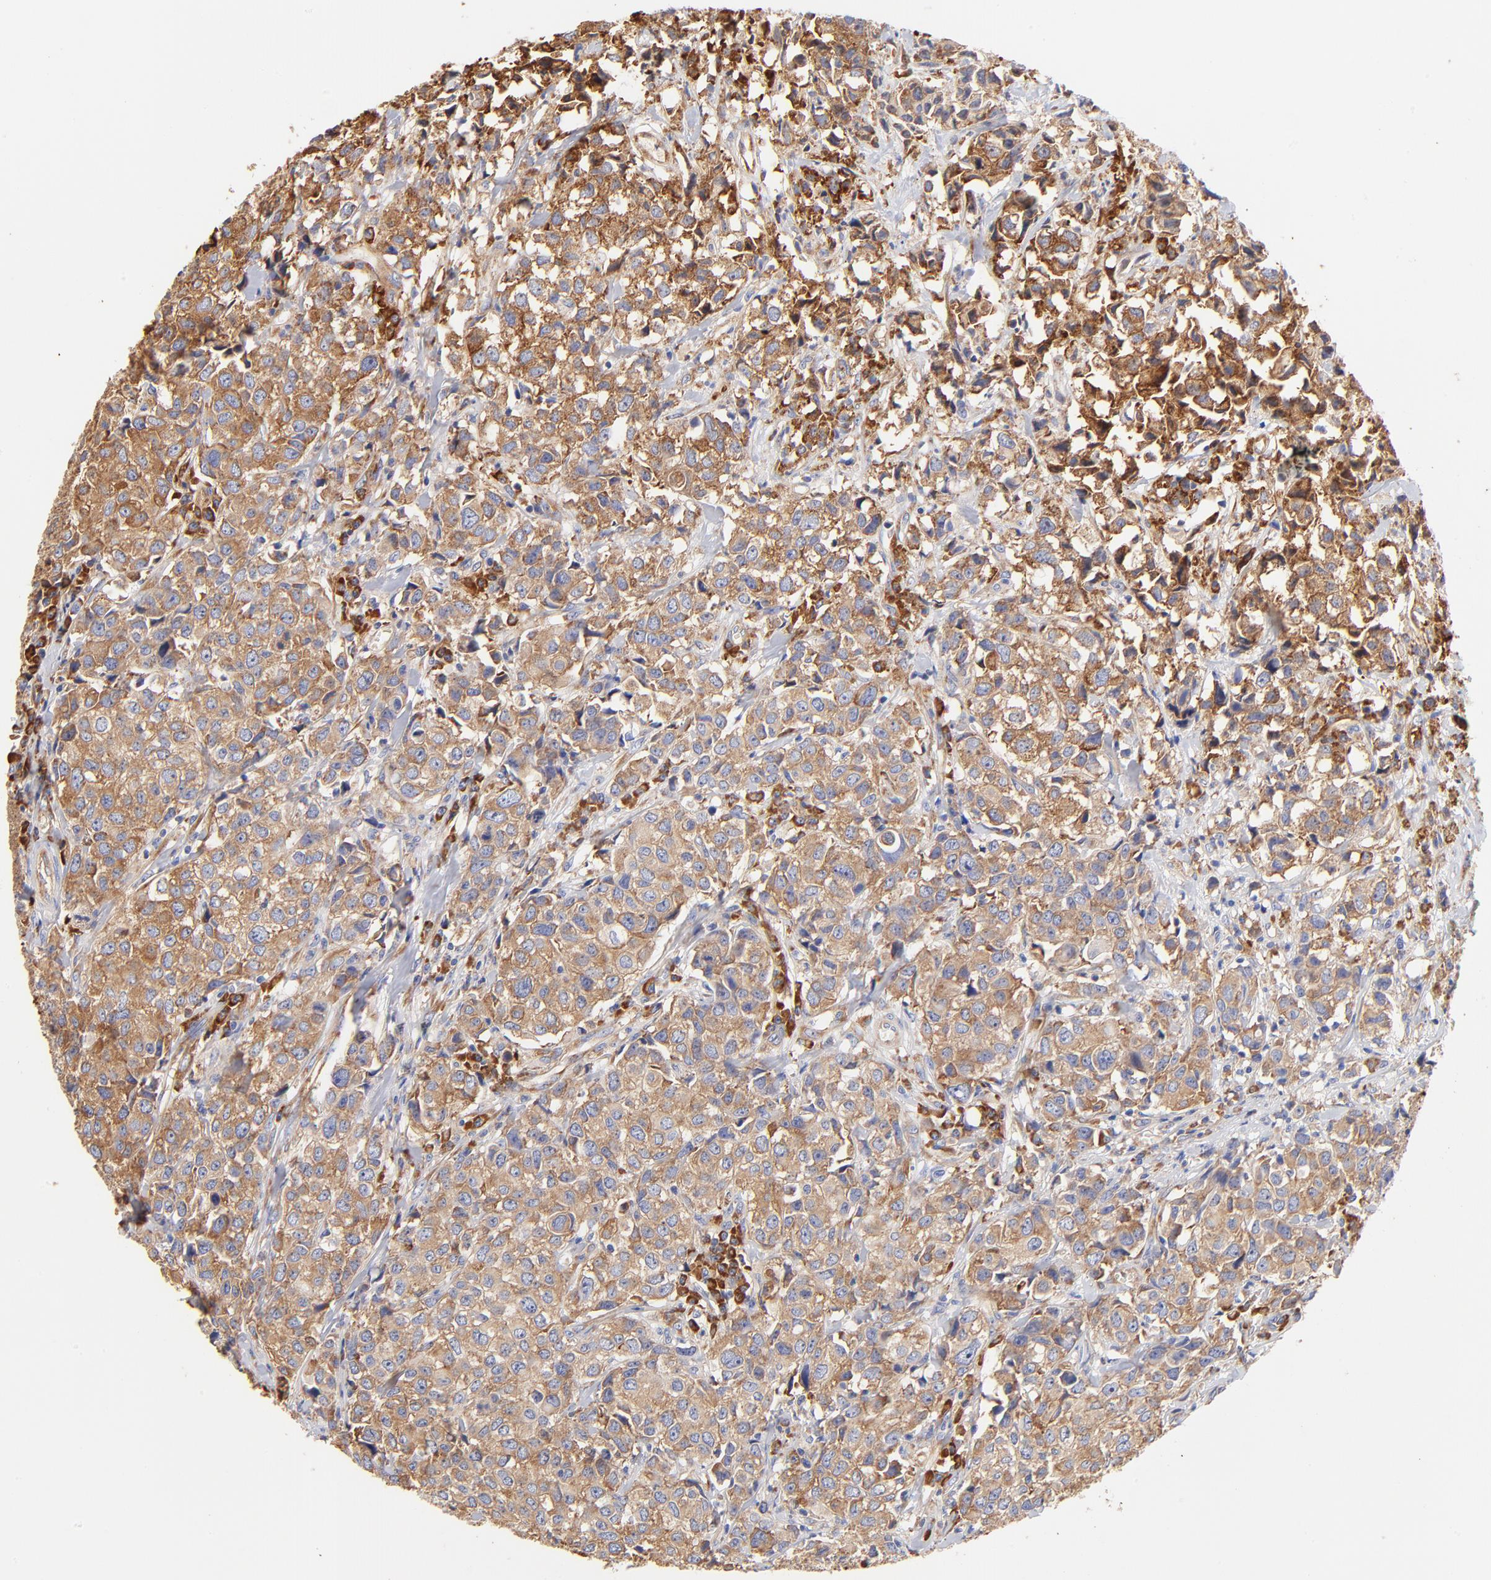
{"staining": {"intensity": "moderate", "quantity": ">75%", "location": "cytoplasmic/membranous"}, "tissue": "urothelial cancer", "cell_type": "Tumor cells", "image_type": "cancer", "snomed": [{"axis": "morphology", "description": "Urothelial carcinoma, High grade"}, {"axis": "topography", "description": "Urinary bladder"}], "caption": "This micrograph demonstrates immunohistochemistry (IHC) staining of human urothelial carcinoma (high-grade), with medium moderate cytoplasmic/membranous staining in about >75% of tumor cells.", "gene": "RPL27", "patient": {"sex": "female", "age": 75}}